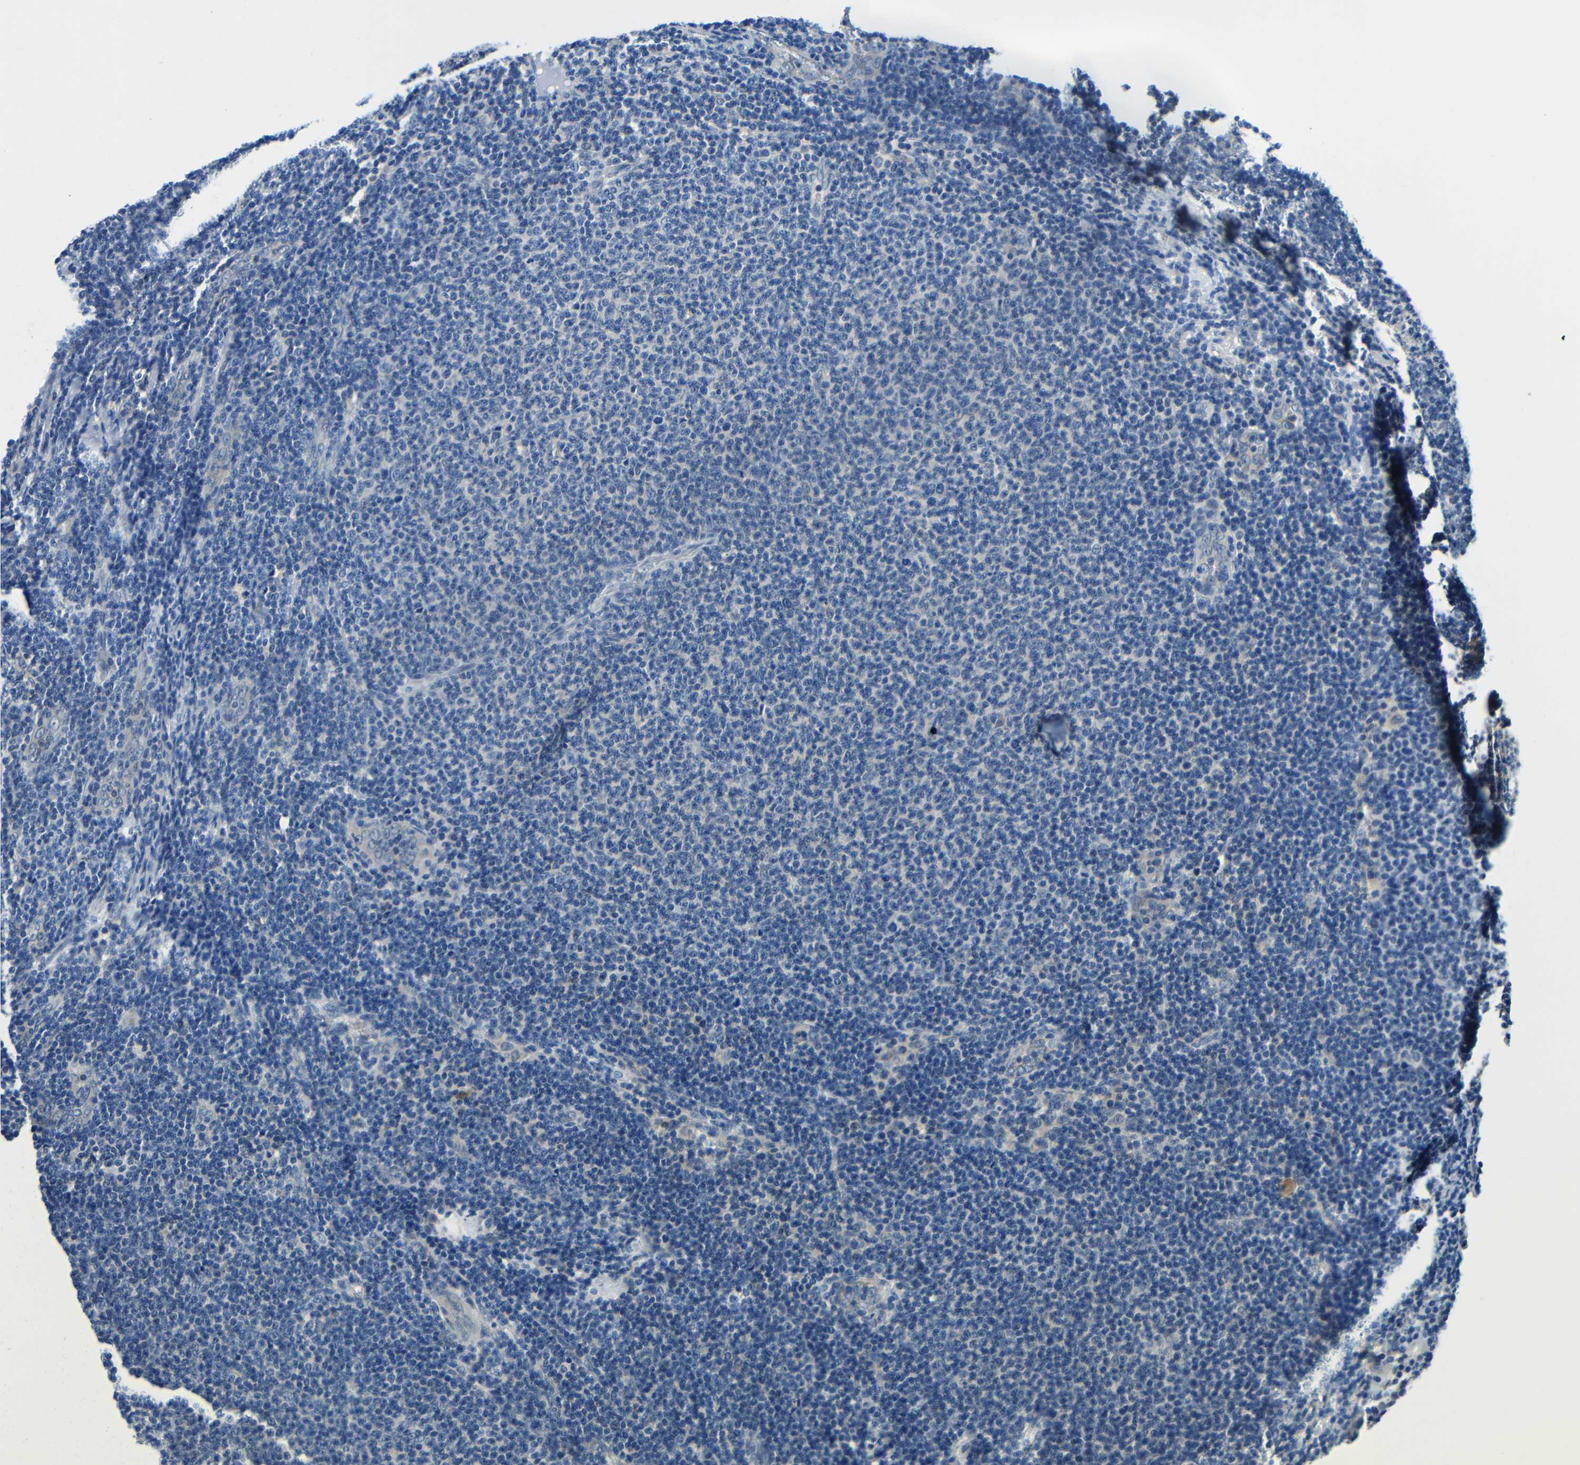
{"staining": {"intensity": "negative", "quantity": "none", "location": "none"}, "tissue": "lymphoma", "cell_type": "Tumor cells", "image_type": "cancer", "snomed": [{"axis": "morphology", "description": "Malignant lymphoma, non-Hodgkin's type, Low grade"}, {"axis": "topography", "description": "Lymph node"}], "caption": "This histopathology image is of low-grade malignant lymphoma, non-Hodgkin's type stained with IHC to label a protein in brown with the nuclei are counter-stained blue. There is no positivity in tumor cells. (Brightfield microscopy of DAB IHC at high magnification).", "gene": "ADAP1", "patient": {"sex": "male", "age": 66}}